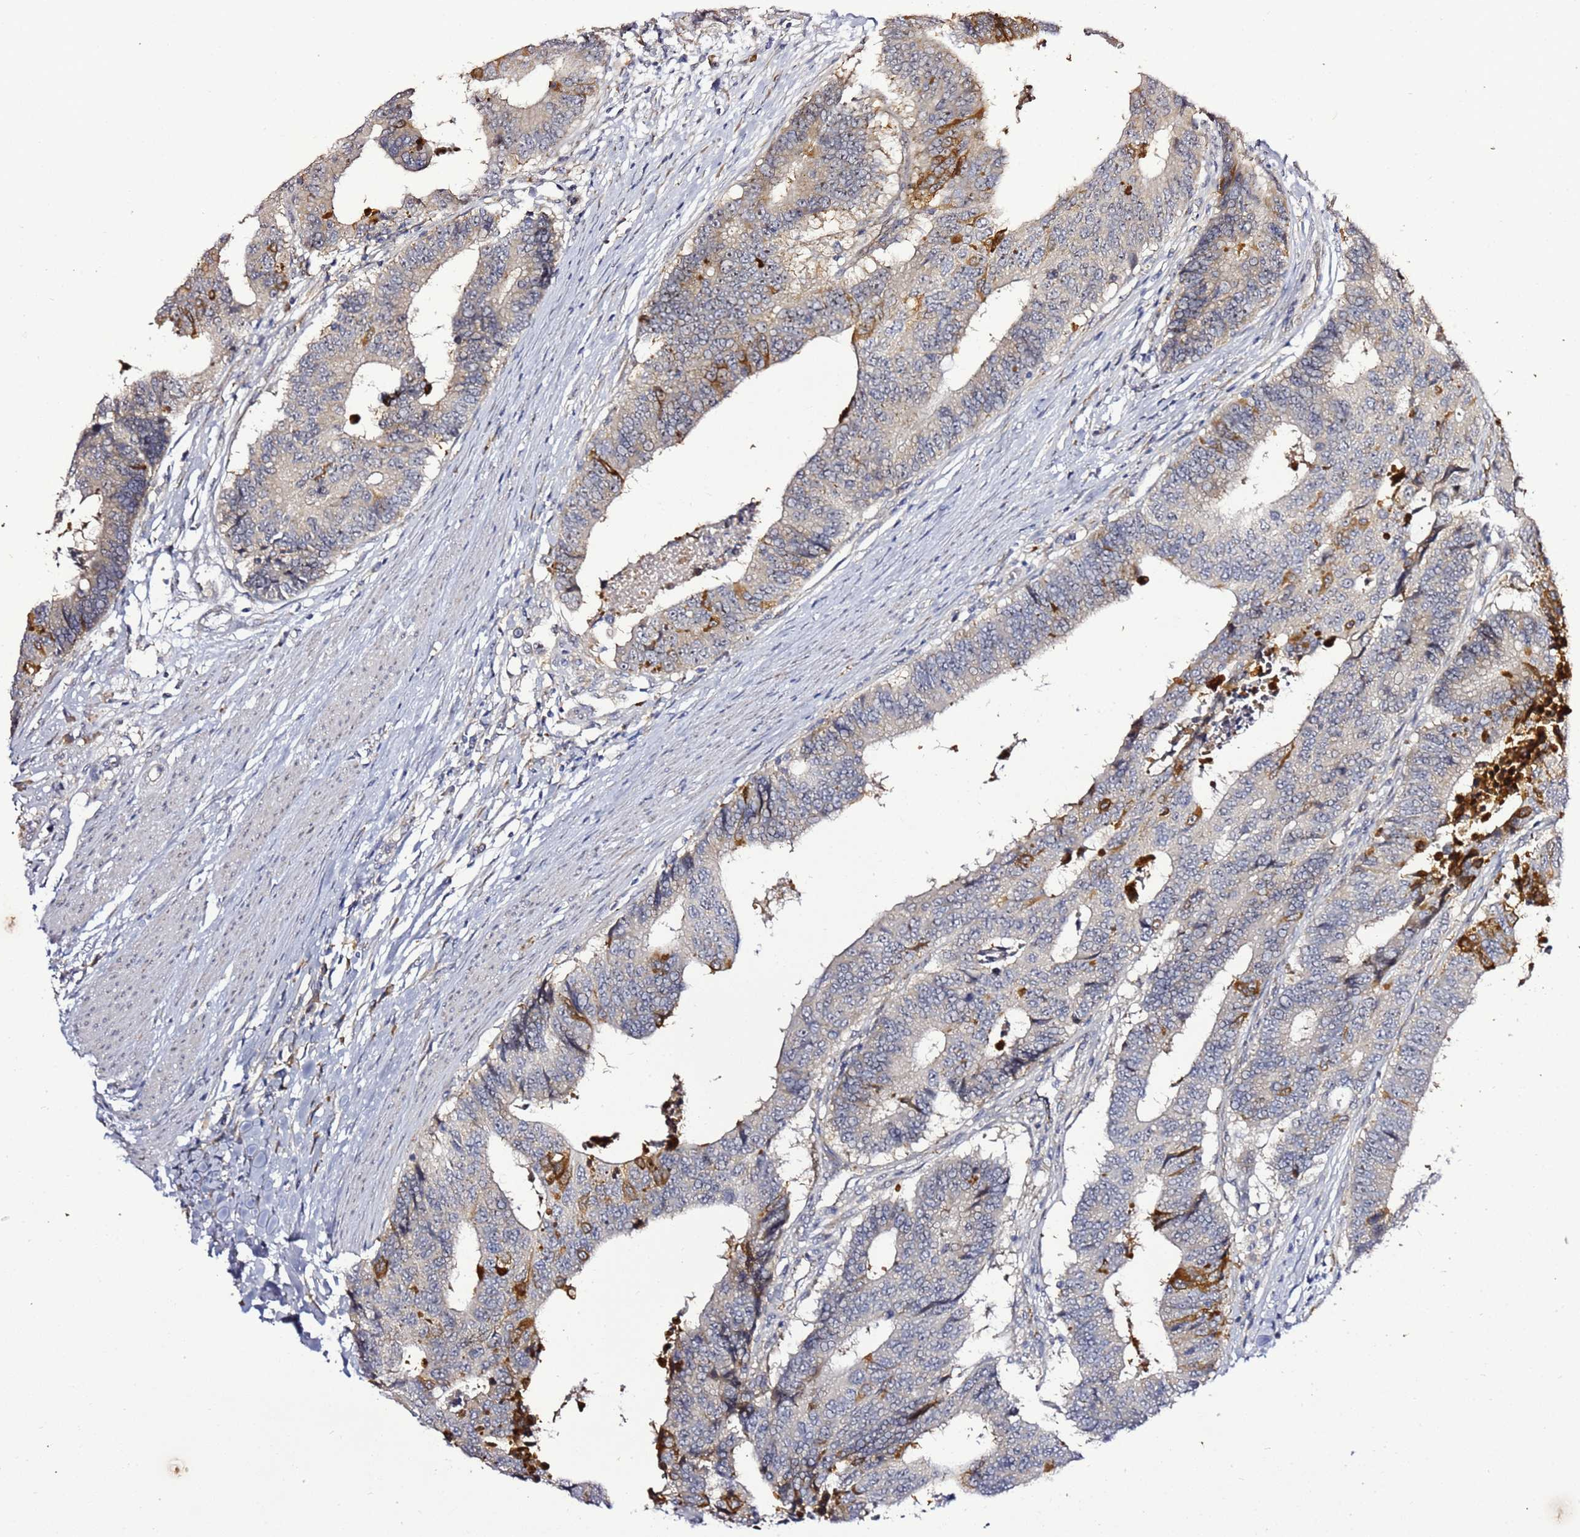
{"staining": {"intensity": "strong", "quantity": "<25%", "location": "cytoplasmic/membranous"}, "tissue": "colorectal cancer", "cell_type": "Tumor cells", "image_type": "cancer", "snomed": [{"axis": "morphology", "description": "Adenocarcinoma, NOS"}, {"axis": "topography", "description": "Rectum"}], "caption": "Colorectal adenocarcinoma stained with a protein marker exhibits strong staining in tumor cells.", "gene": "NOL8", "patient": {"sex": "male", "age": 84}}